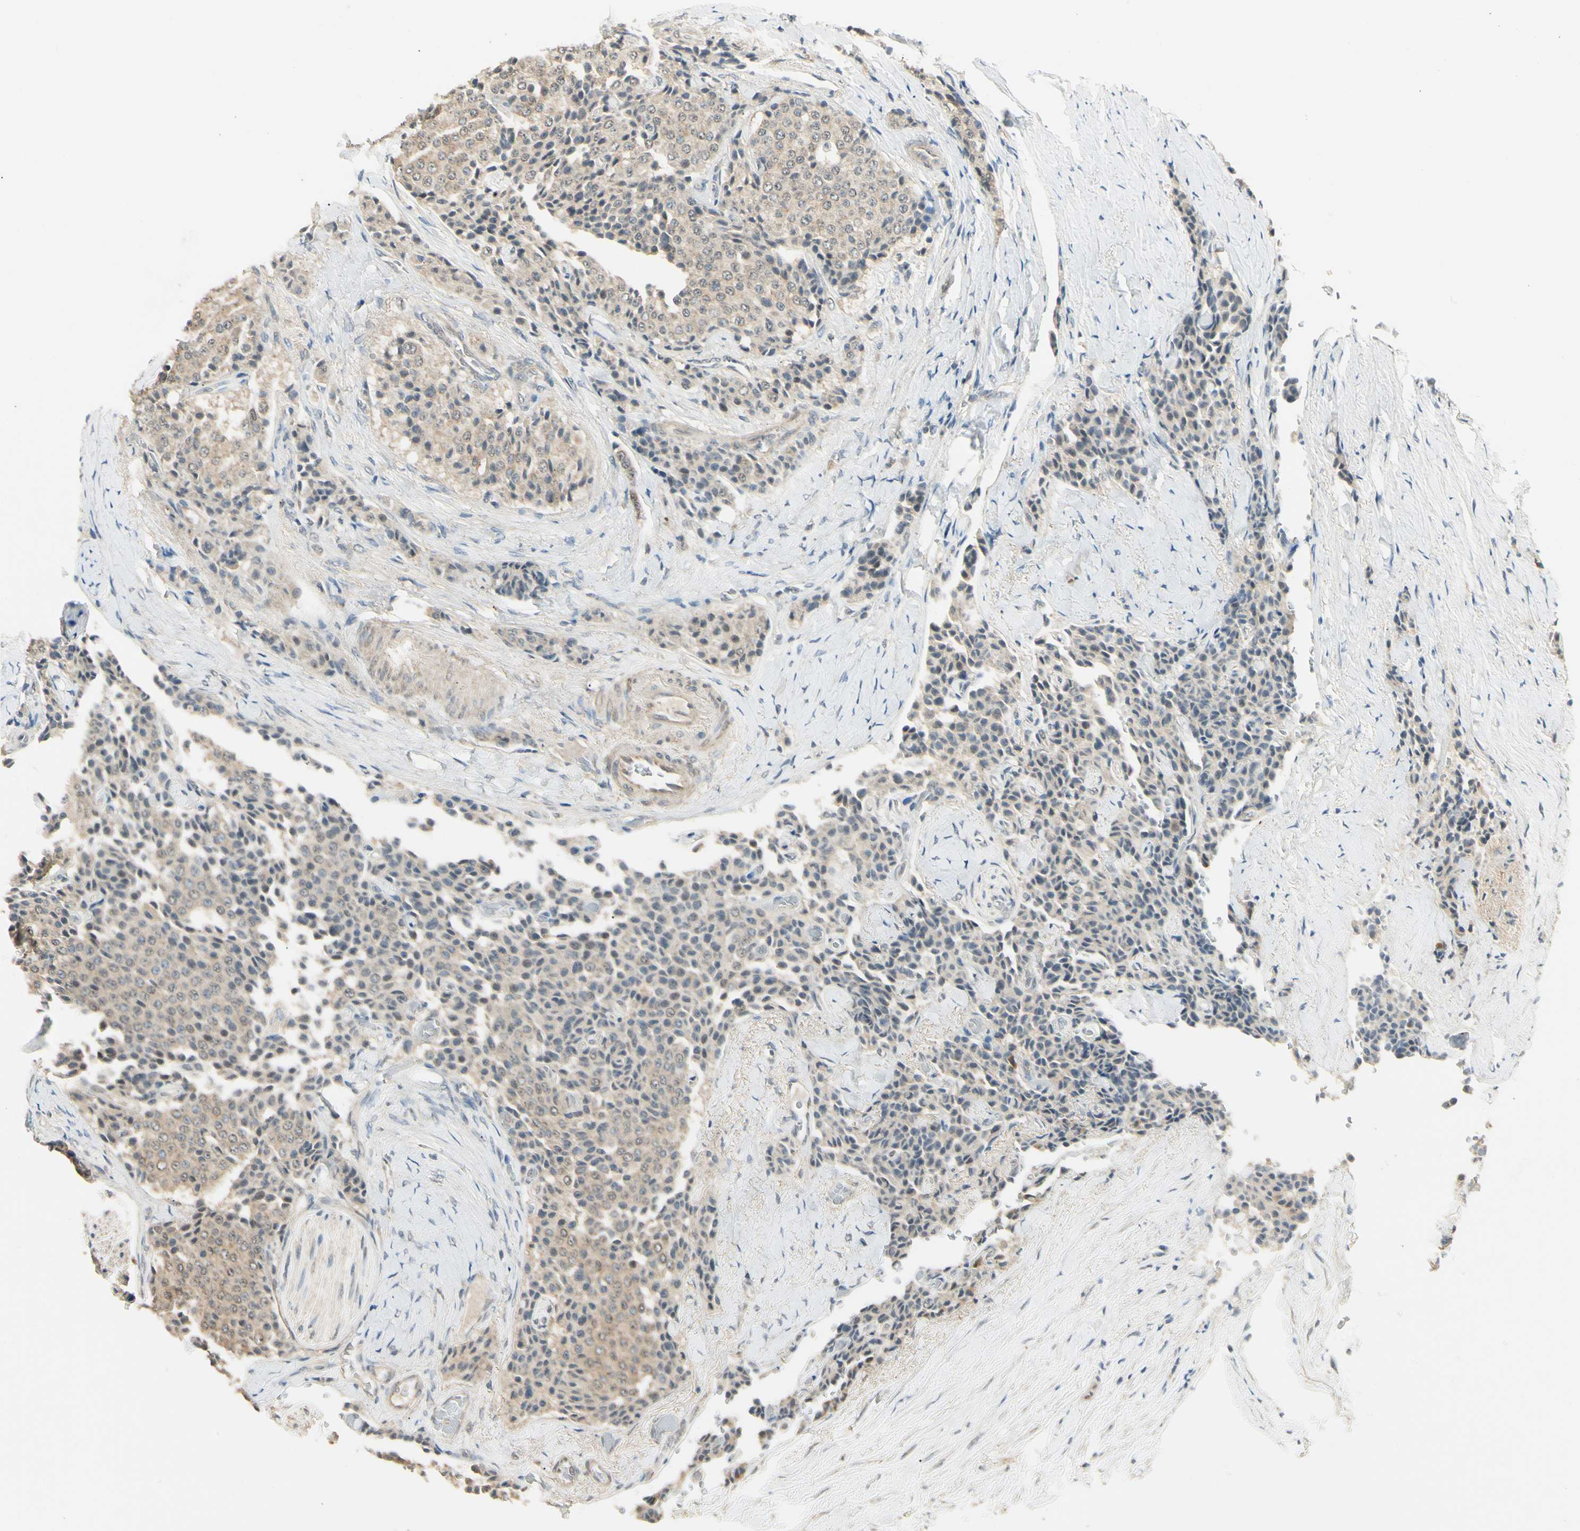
{"staining": {"intensity": "weak", "quantity": ">75%", "location": "cytoplasmic/membranous"}, "tissue": "carcinoid", "cell_type": "Tumor cells", "image_type": "cancer", "snomed": [{"axis": "morphology", "description": "Carcinoid, malignant, NOS"}, {"axis": "topography", "description": "Colon"}], "caption": "Human carcinoid stained with a protein marker reveals weak staining in tumor cells.", "gene": "SGCA", "patient": {"sex": "female", "age": 61}}